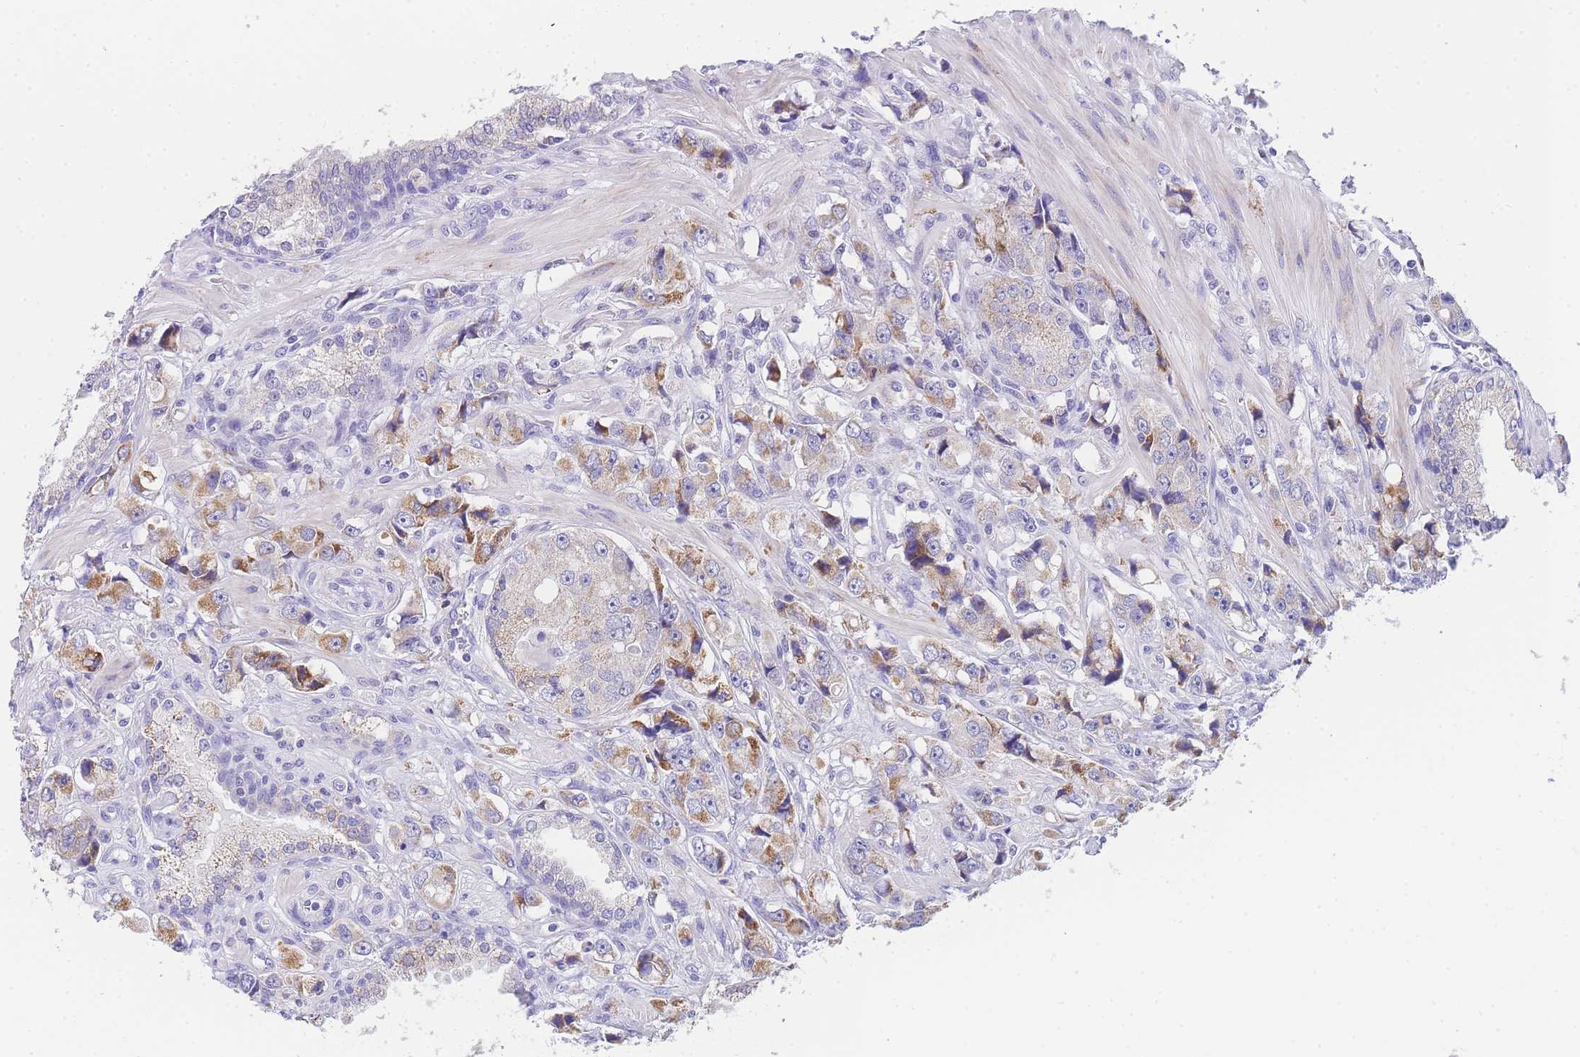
{"staining": {"intensity": "moderate", "quantity": "<25%", "location": "cytoplasmic/membranous"}, "tissue": "prostate cancer", "cell_type": "Tumor cells", "image_type": "cancer", "snomed": [{"axis": "morphology", "description": "Adenocarcinoma, High grade"}, {"axis": "topography", "description": "Prostate"}], "caption": "Prostate adenocarcinoma (high-grade) was stained to show a protein in brown. There is low levels of moderate cytoplasmic/membranous positivity in approximately <25% of tumor cells.", "gene": "NKD2", "patient": {"sex": "male", "age": 74}}